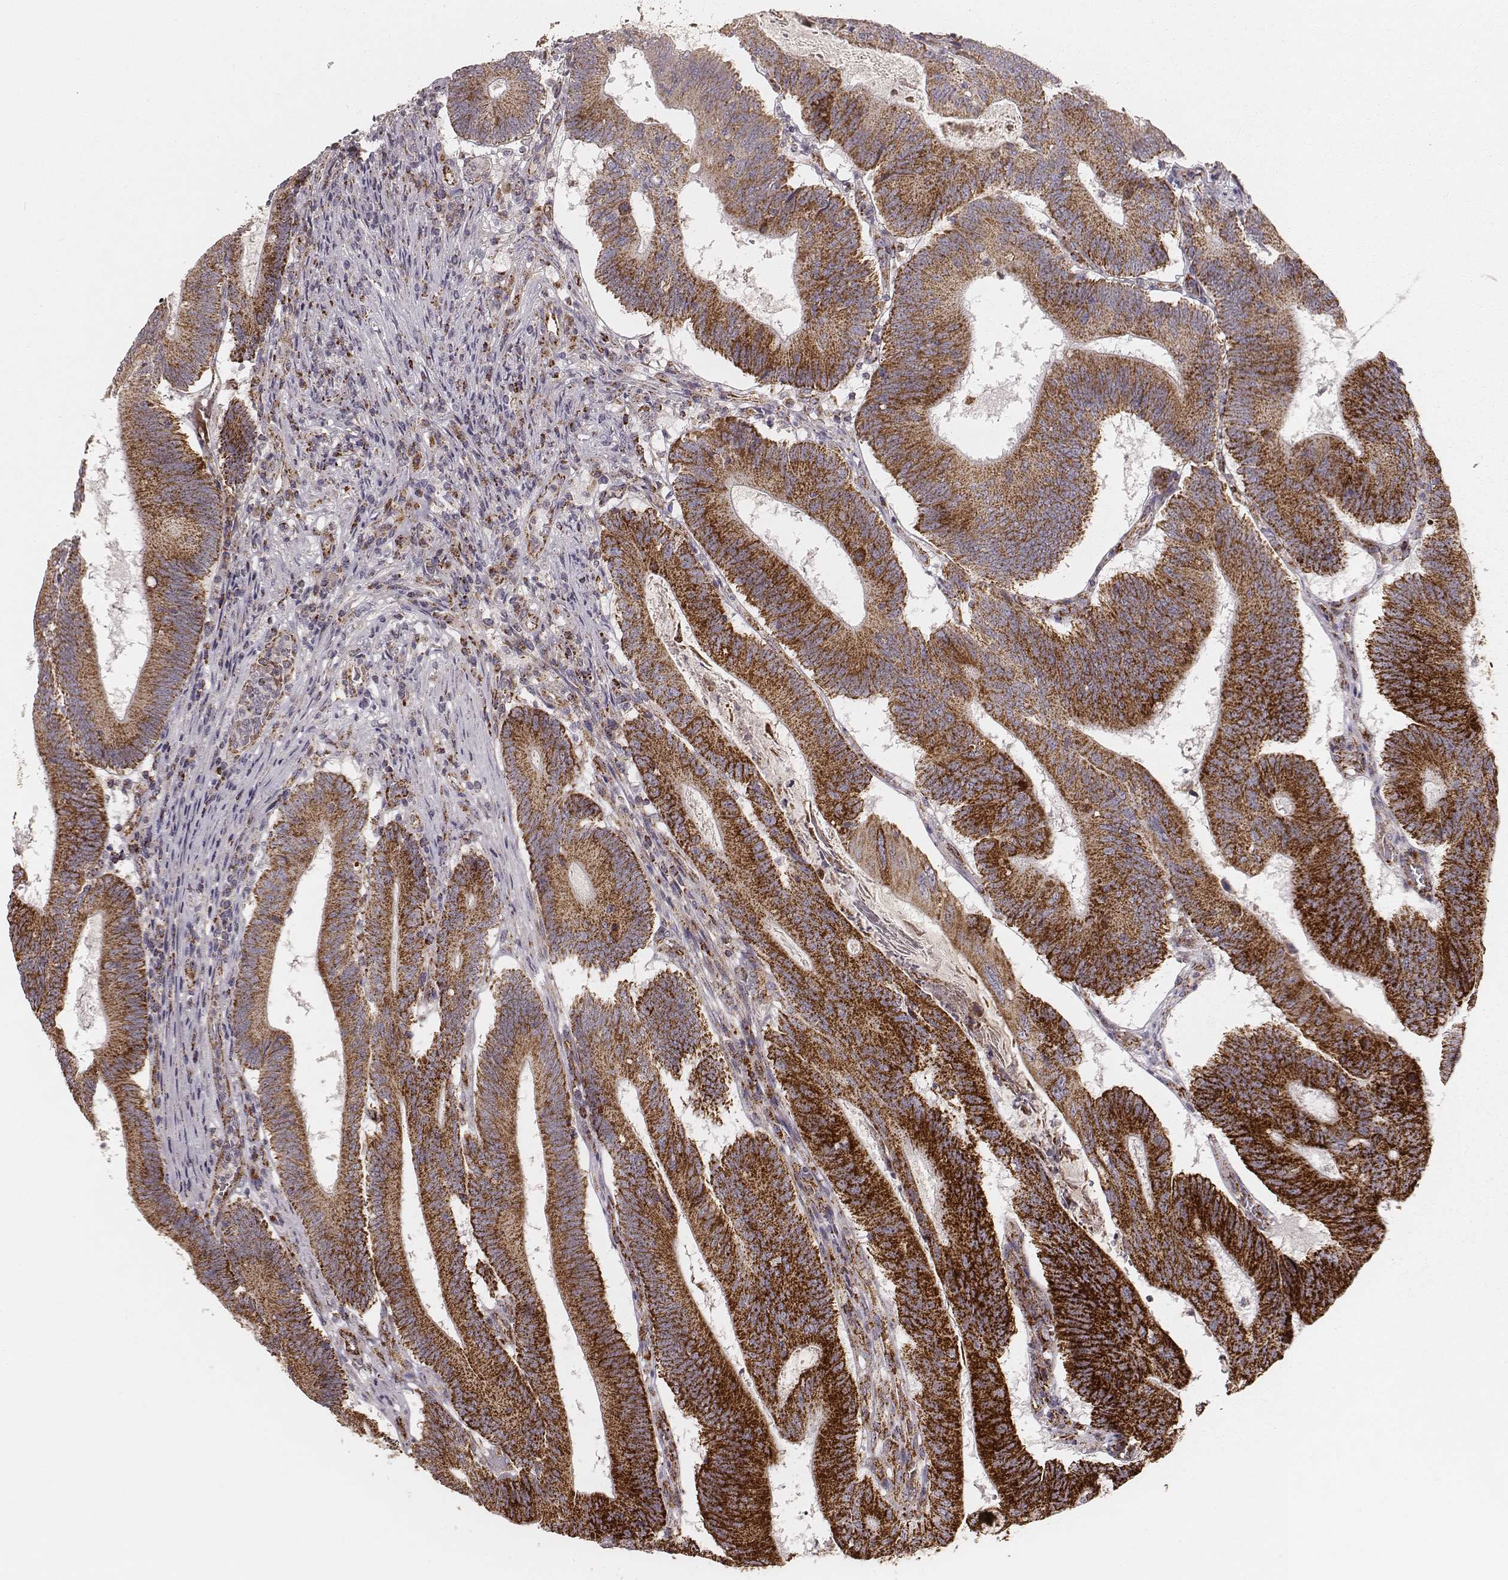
{"staining": {"intensity": "moderate", "quantity": ">75%", "location": "cytoplasmic/membranous"}, "tissue": "colorectal cancer", "cell_type": "Tumor cells", "image_type": "cancer", "snomed": [{"axis": "morphology", "description": "Adenocarcinoma, NOS"}, {"axis": "topography", "description": "Colon"}], "caption": "An image of colorectal adenocarcinoma stained for a protein reveals moderate cytoplasmic/membranous brown staining in tumor cells. The protein is shown in brown color, while the nuclei are stained blue.", "gene": "TUFM", "patient": {"sex": "female", "age": 70}}